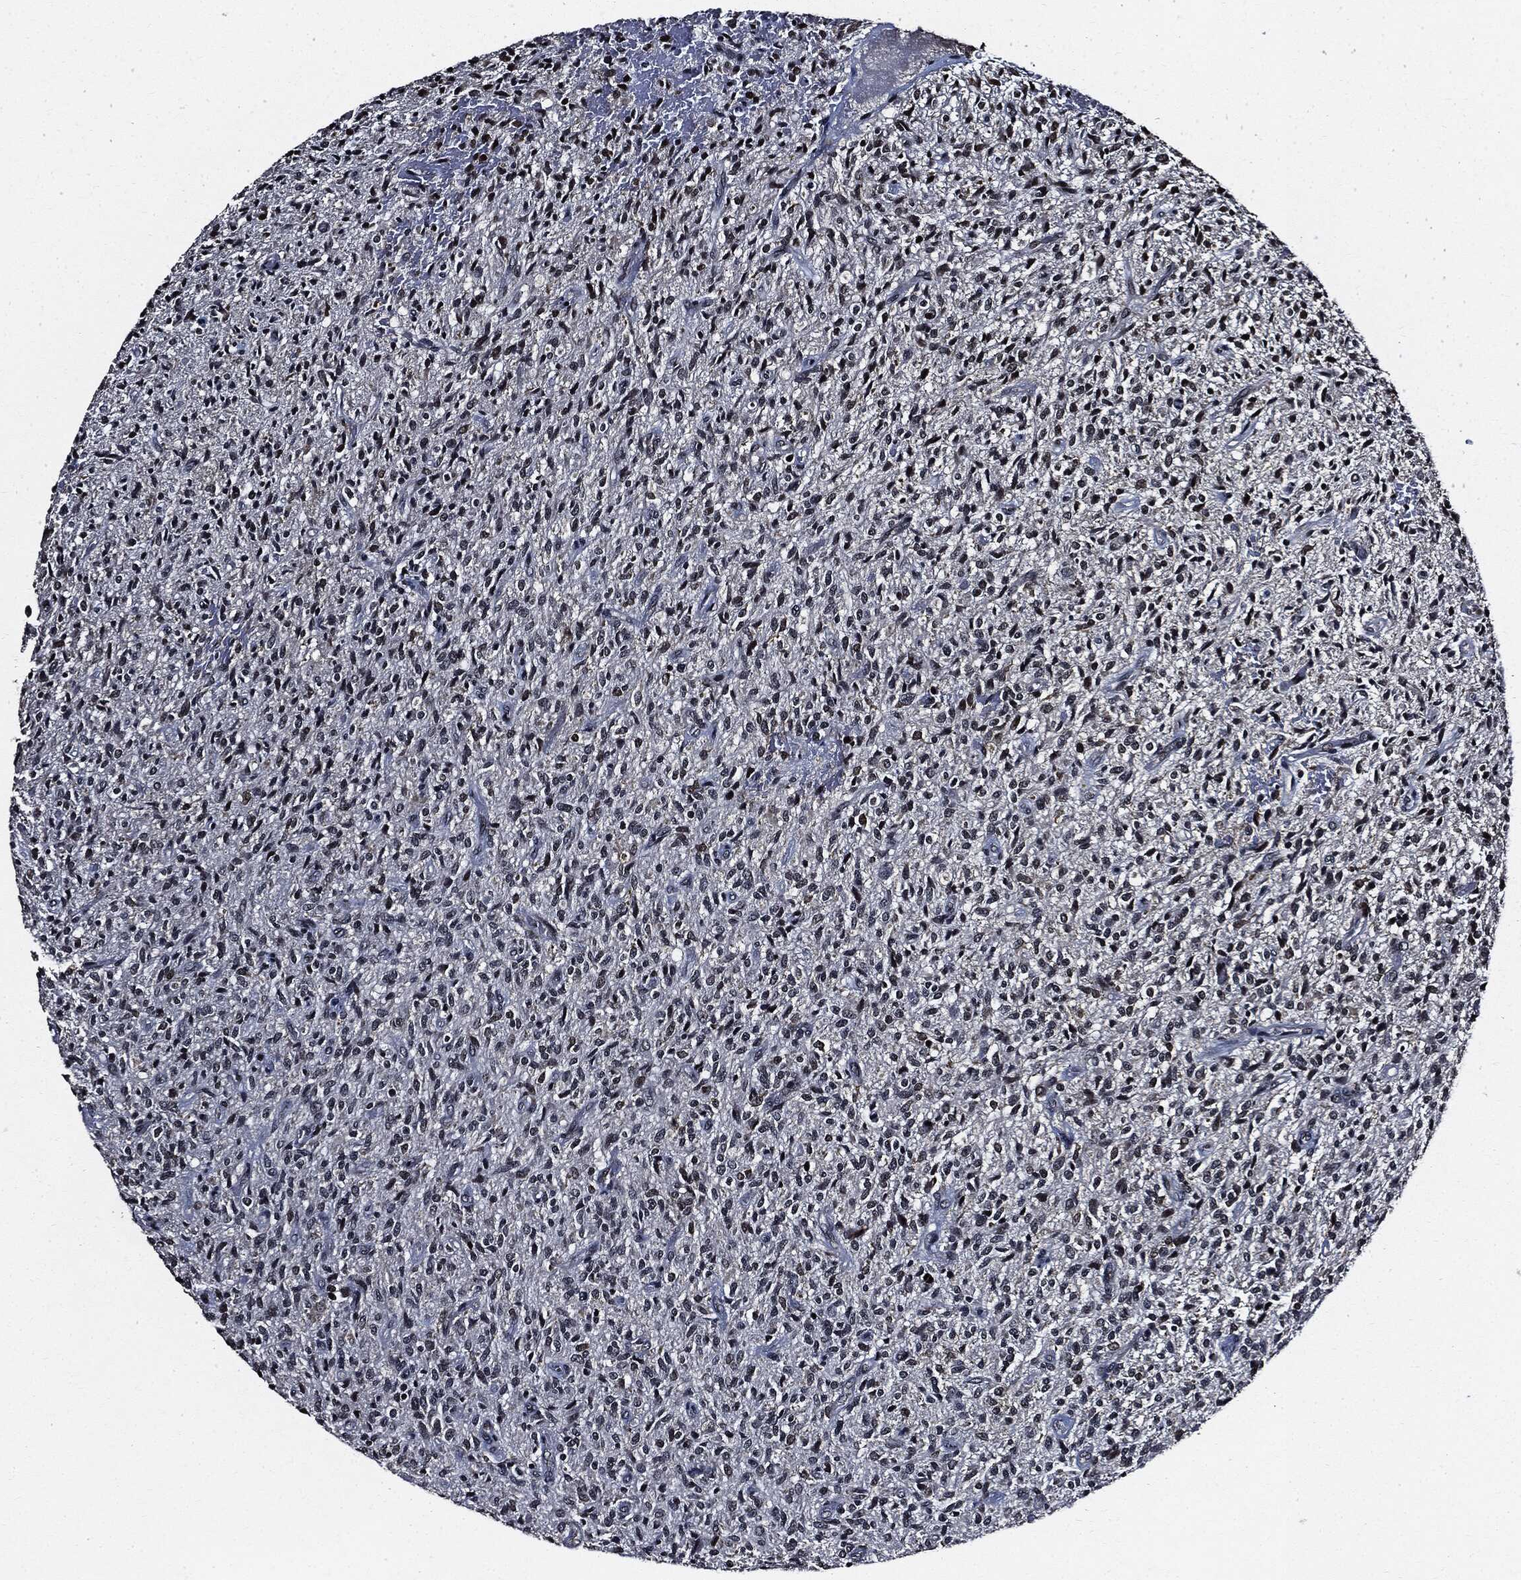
{"staining": {"intensity": "negative", "quantity": "none", "location": "none"}, "tissue": "glioma", "cell_type": "Tumor cells", "image_type": "cancer", "snomed": [{"axis": "morphology", "description": "Glioma, malignant, High grade"}, {"axis": "topography", "description": "Brain"}], "caption": "Malignant glioma (high-grade) stained for a protein using immunohistochemistry (IHC) shows no positivity tumor cells.", "gene": "SUGT1", "patient": {"sex": "male", "age": 64}}